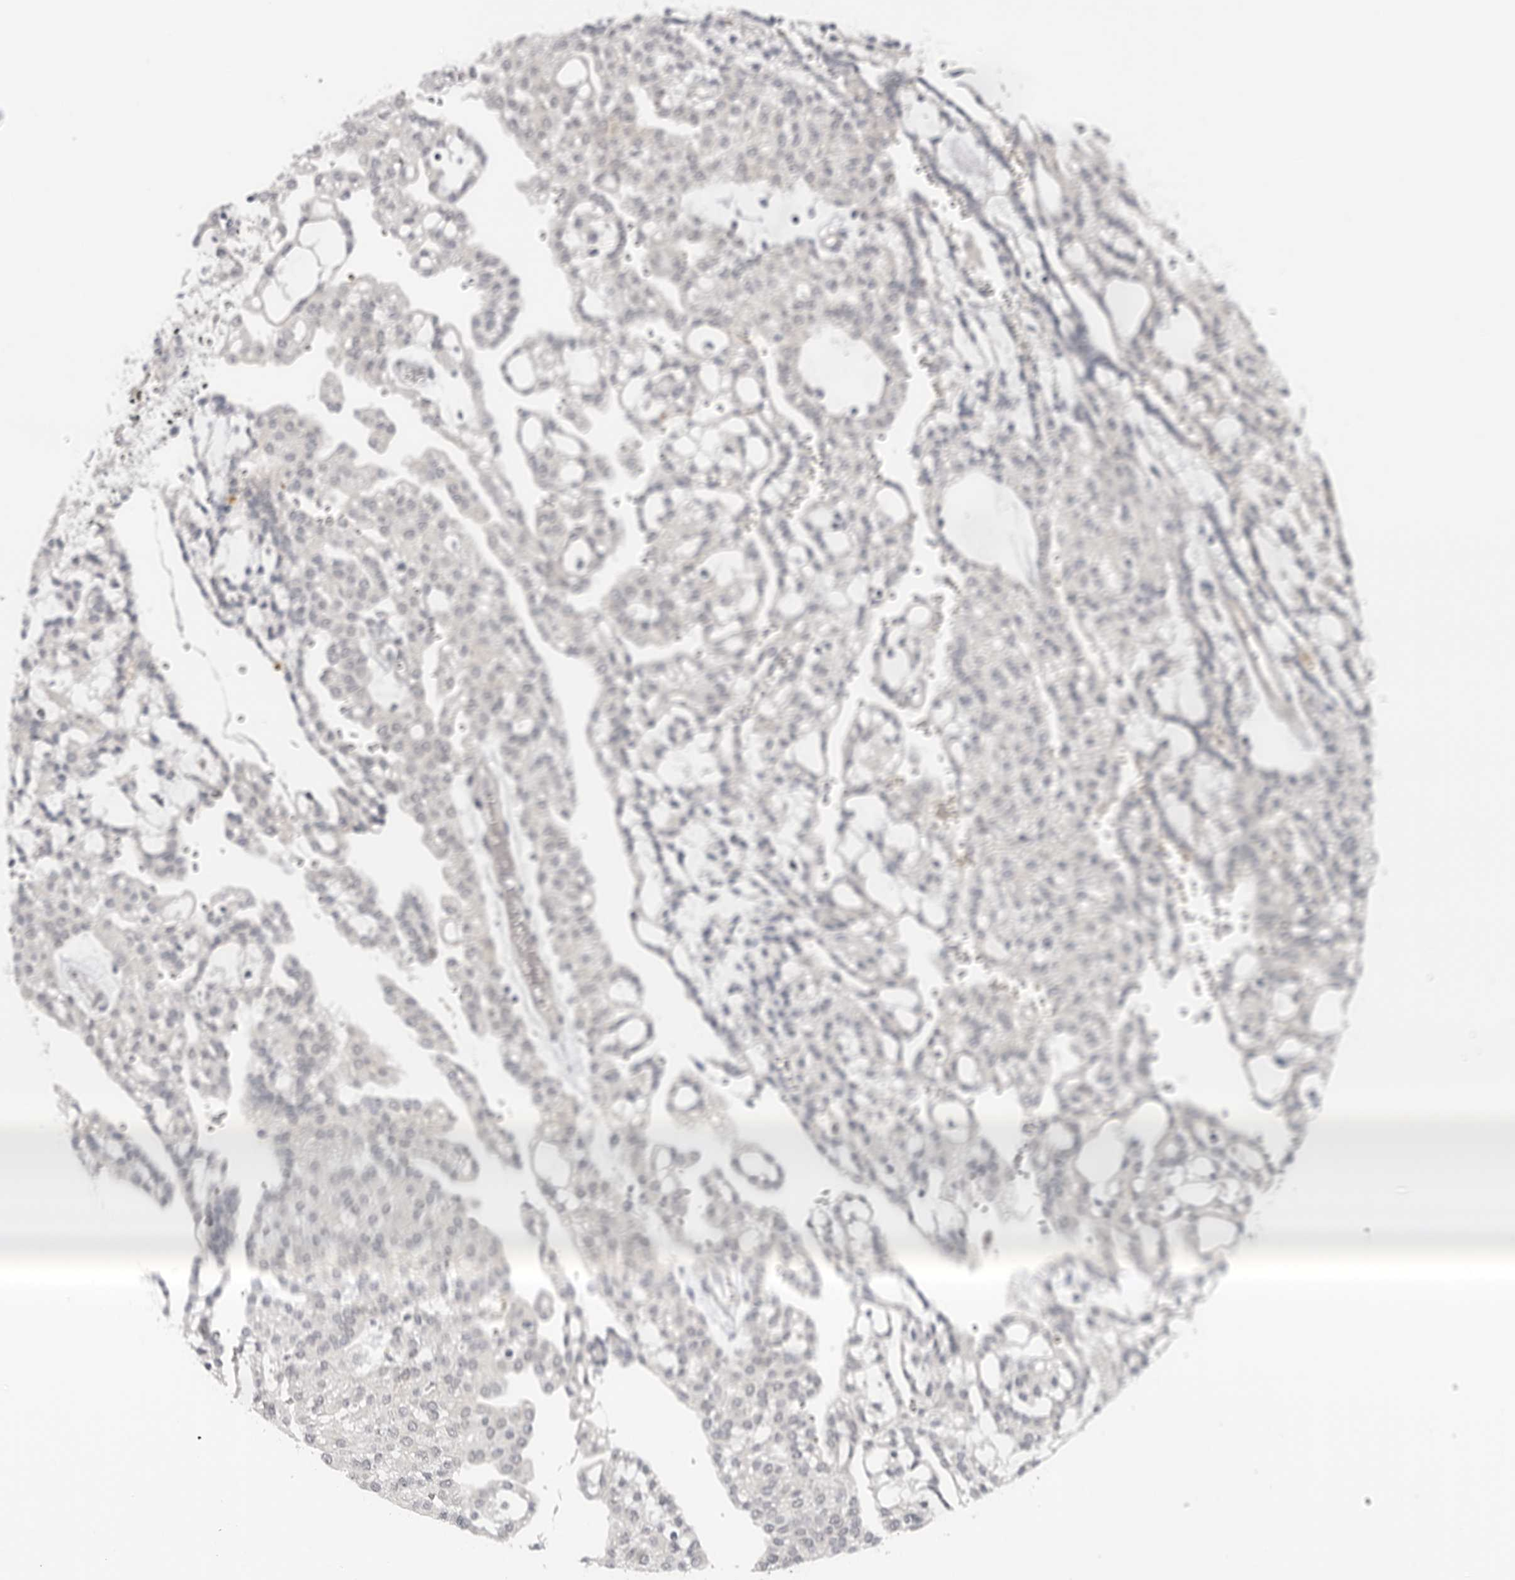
{"staining": {"intensity": "negative", "quantity": "none", "location": "none"}, "tissue": "renal cancer", "cell_type": "Tumor cells", "image_type": "cancer", "snomed": [{"axis": "morphology", "description": "Adenocarcinoma, NOS"}, {"axis": "topography", "description": "Kidney"}], "caption": "High power microscopy micrograph of an immunohistochemistry (IHC) micrograph of renal adenocarcinoma, revealing no significant expression in tumor cells.", "gene": "ALPK2", "patient": {"sex": "male", "age": 63}}